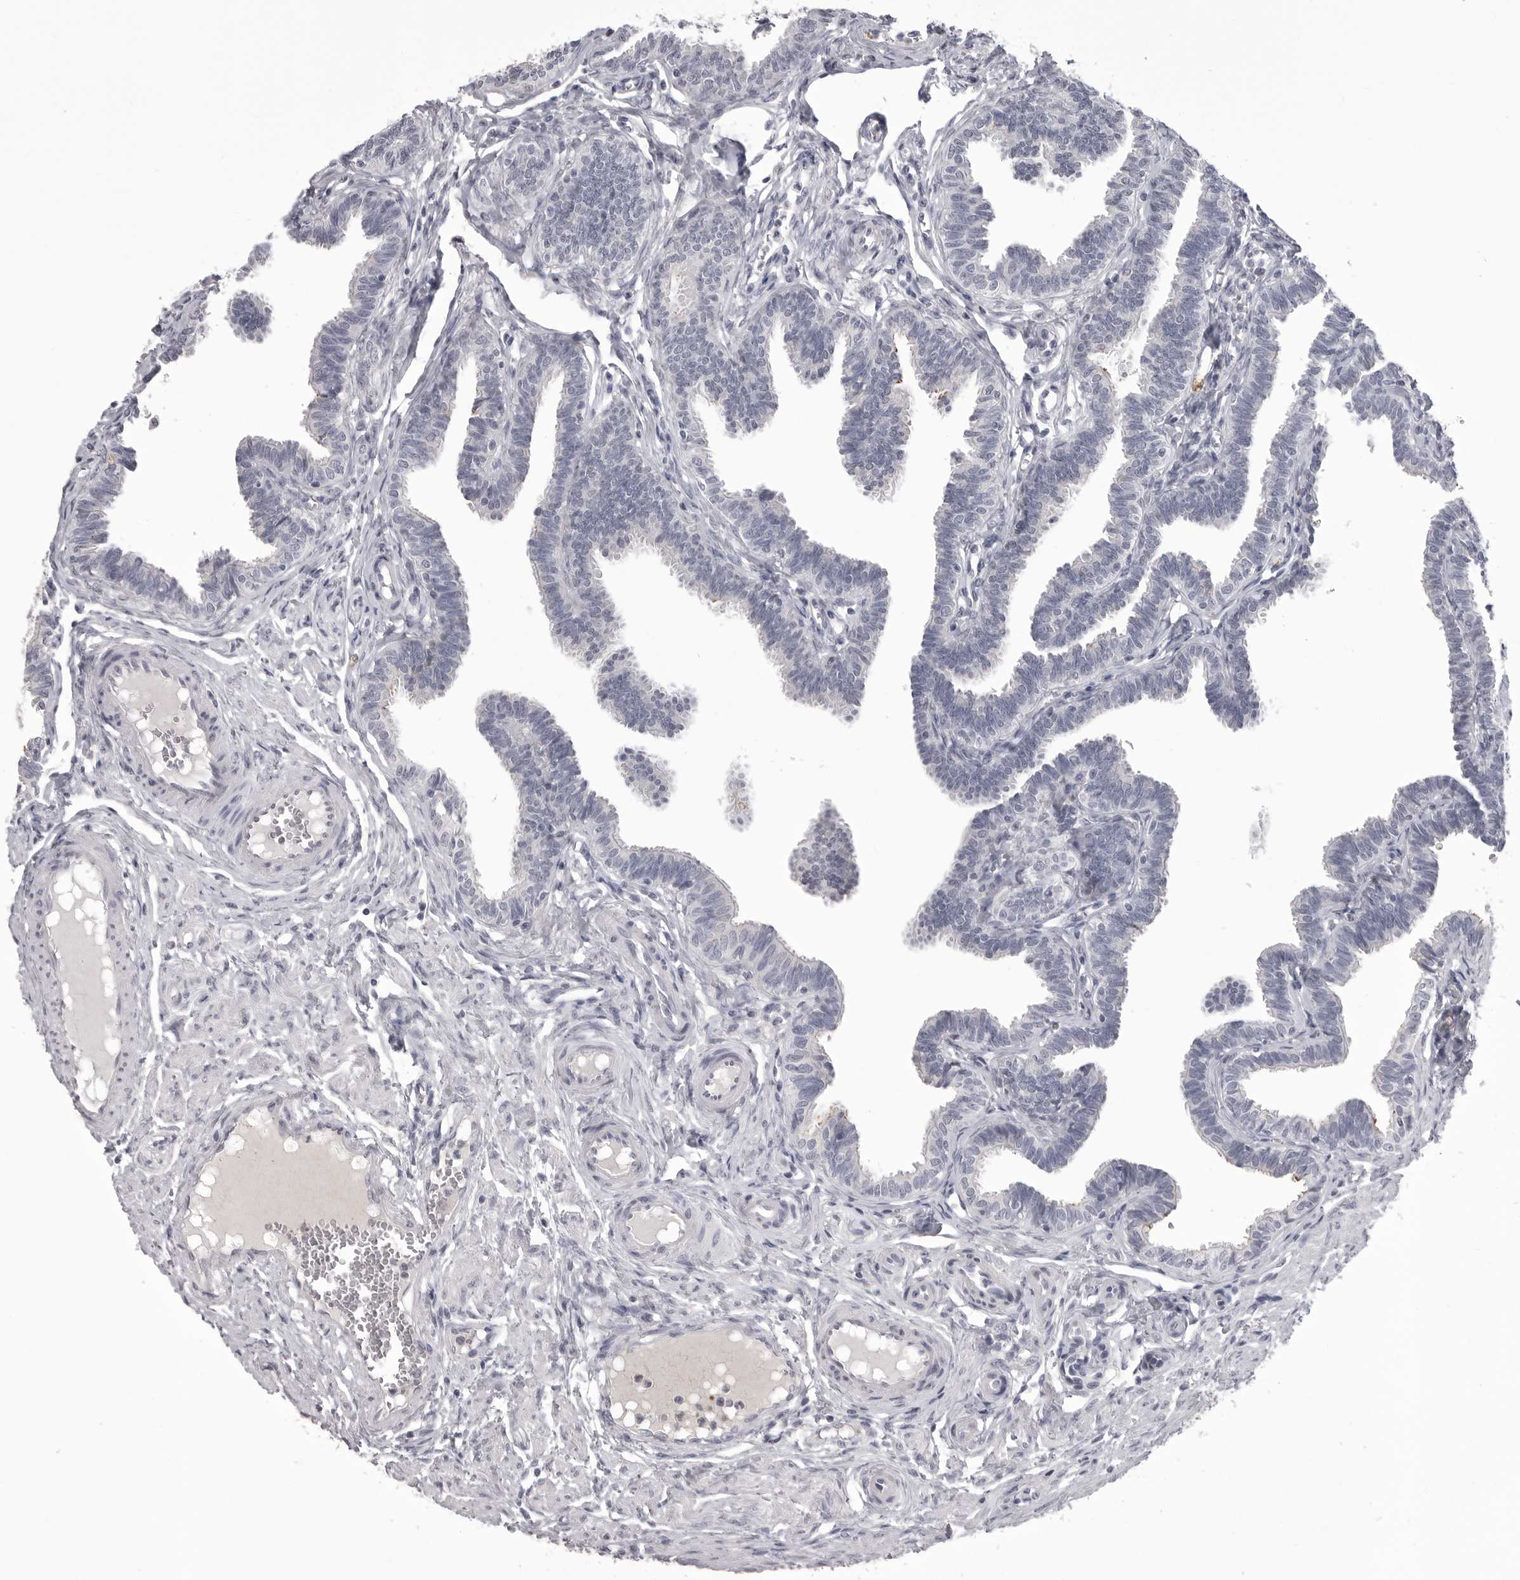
{"staining": {"intensity": "negative", "quantity": "none", "location": "none"}, "tissue": "fallopian tube", "cell_type": "Glandular cells", "image_type": "normal", "snomed": [{"axis": "morphology", "description": "Normal tissue, NOS"}, {"axis": "topography", "description": "Fallopian tube"}, {"axis": "topography", "description": "Ovary"}], "caption": "Immunohistochemical staining of normal human fallopian tube displays no significant expression in glandular cells.", "gene": "TIMP1", "patient": {"sex": "female", "age": 23}}